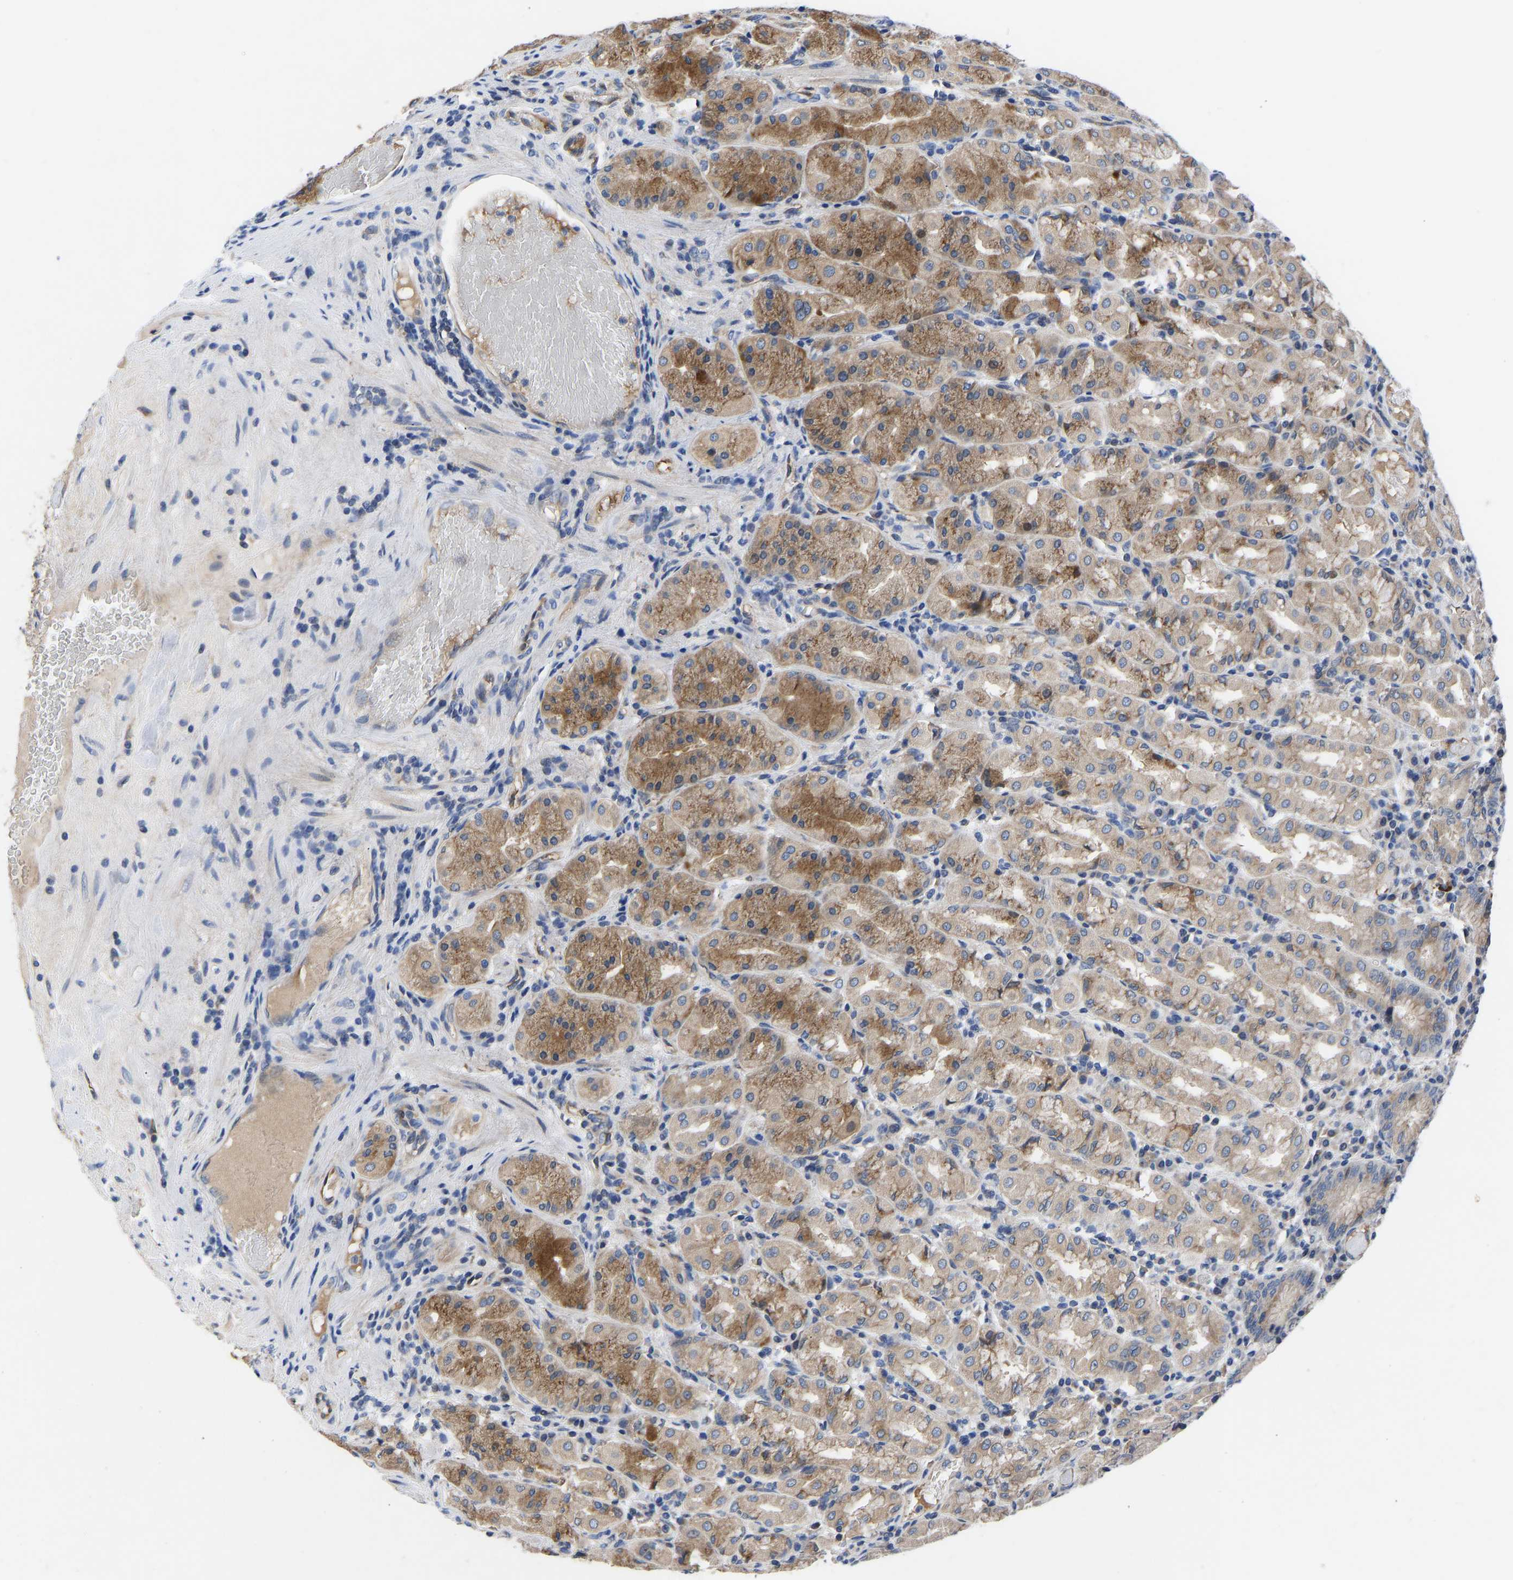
{"staining": {"intensity": "moderate", "quantity": ">75%", "location": "cytoplasmic/membranous"}, "tissue": "stomach", "cell_type": "Glandular cells", "image_type": "normal", "snomed": [{"axis": "morphology", "description": "Normal tissue, NOS"}, {"axis": "topography", "description": "Stomach"}, {"axis": "topography", "description": "Stomach, lower"}], "caption": "Immunohistochemical staining of benign human stomach shows >75% levels of moderate cytoplasmic/membranous protein expression in approximately >75% of glandular cells.", "gene": "FRRS1", "patient": {"sex": "female", "age": 56}}